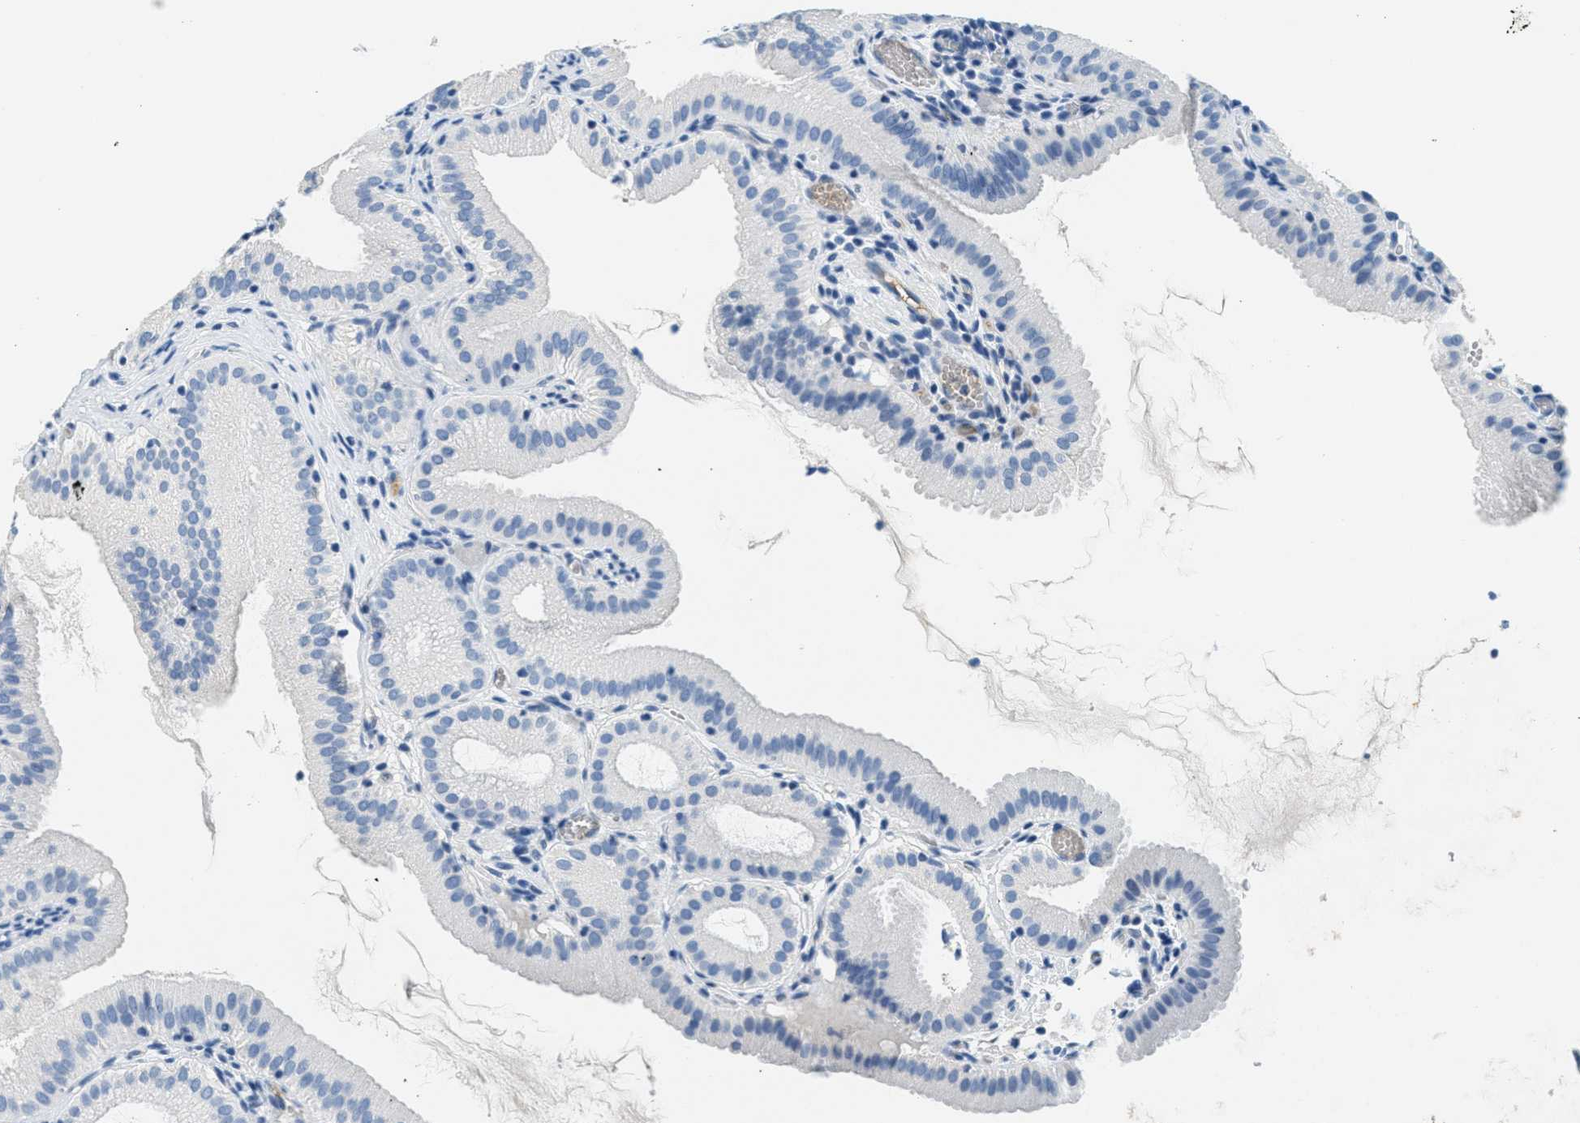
{"staining": {"intensity": "negative", "quantity": "none", "location": "none"}, "tissue": "gallbladder", "cell_type": "Glandular cells", "image_type": "normal", "snomed": [{"axis": "morphology", "description": "Normal tissue, NOS"}, {"axis": "topography", "description": "Gallbladder"}], "caption": "Immunohistochemistry (IHC) micrograph of normal gallbladder: gallbladder stained with DAB exhibits no significant protein expression in glandular cells. (DAB (3,3'-diaminobenzidine) immunohistochemistry (IHC) visualized using brightfield microscopy, high magnification).", "gene": "A2M", "patient": {"sex": "male", "age": 54}}